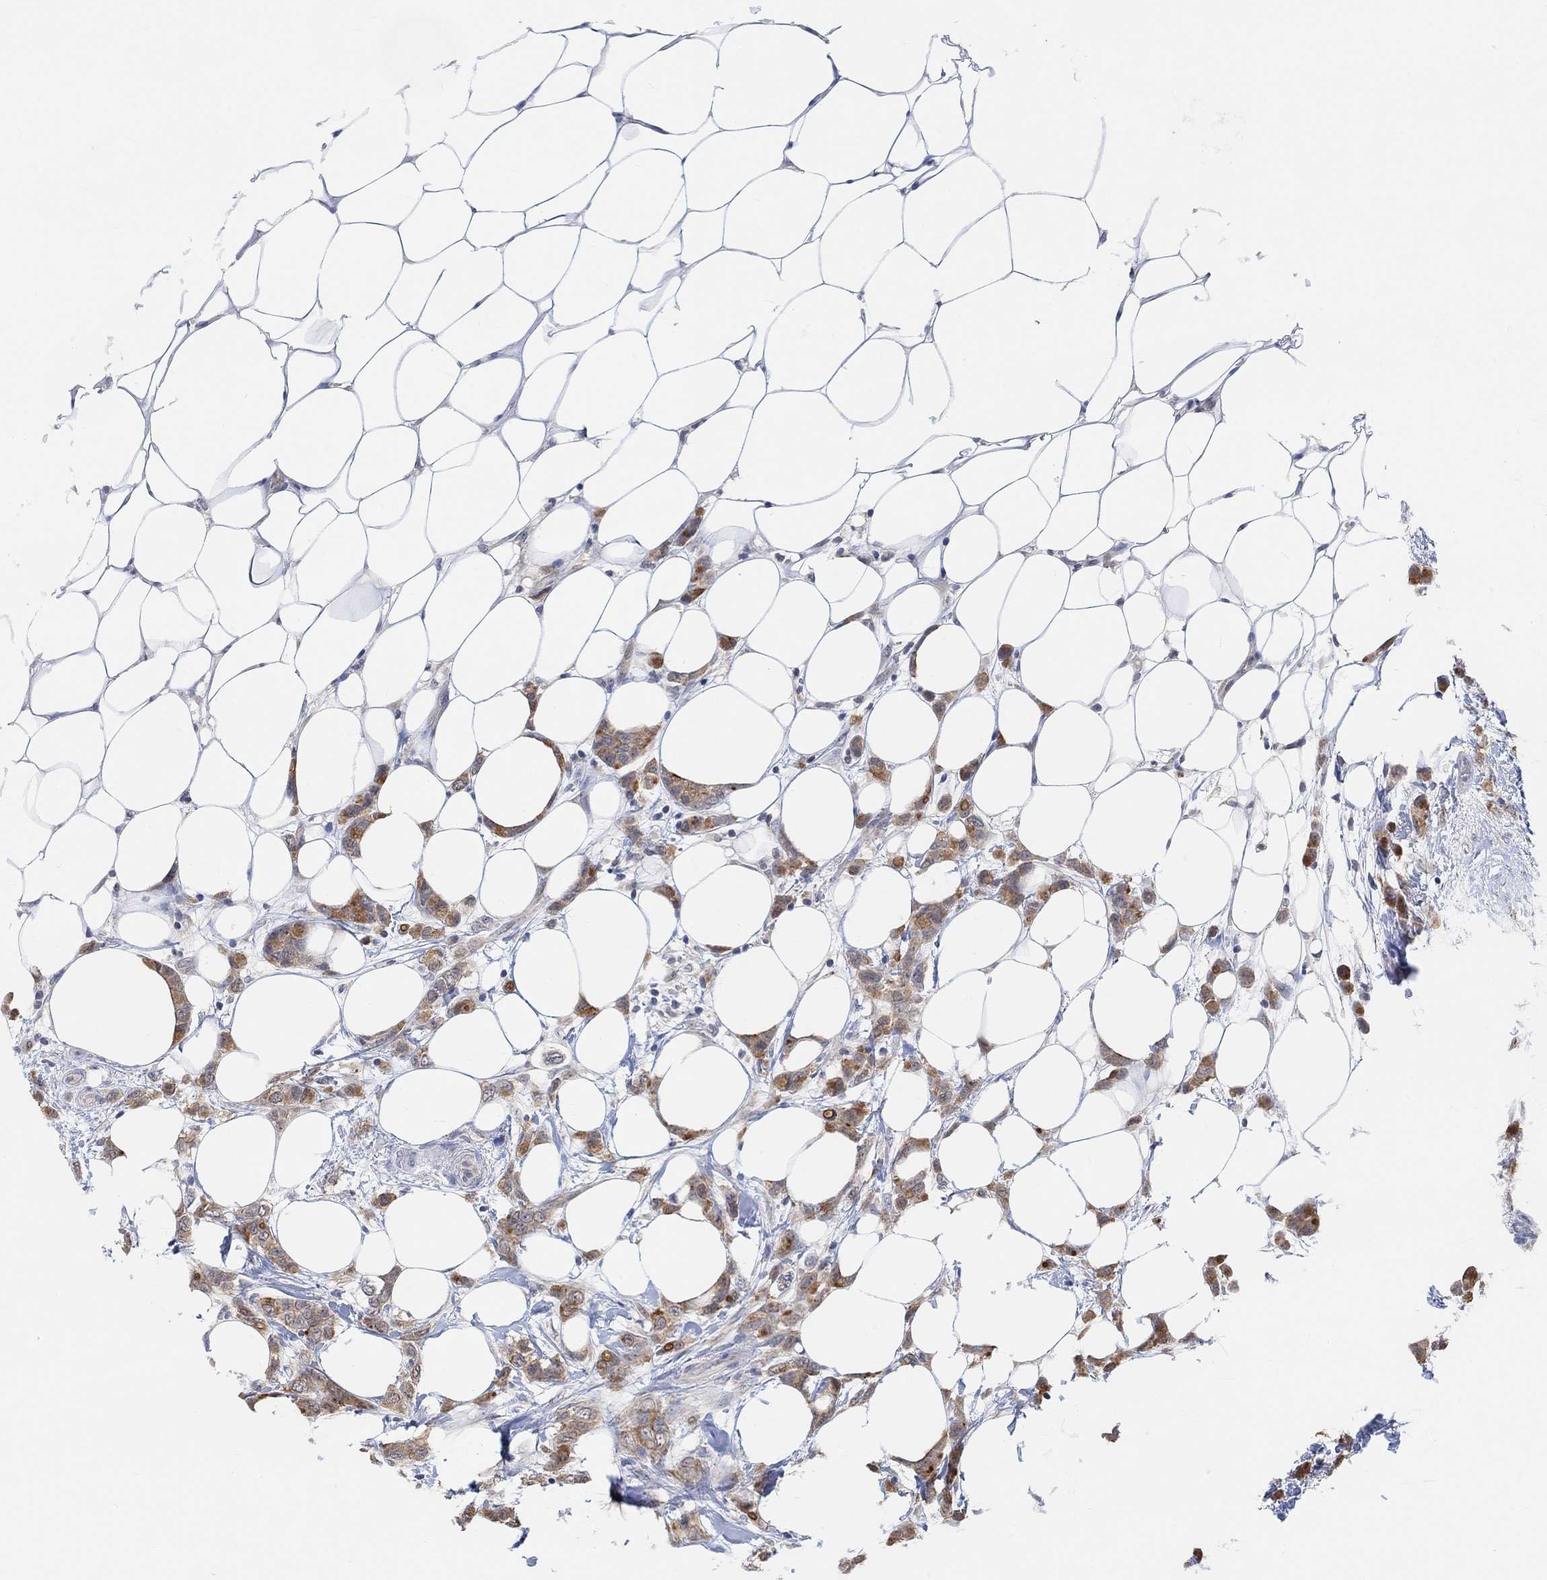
{"staining": {"intensity": "moderate", "quantity": ">75%", "location": "cytoplasmic/membranous"}, "tissue": "breast cancer", "cell_type": "Tumor cells", "image_type": "cancer", "snomed": [{"axis": "morphology", "description": "Lobular carcinoma"}, {"axis": "topography", "description": "Breast"}], "caption": "Breast cancer stained with immunohistochemistry shows moderate cytoplasmic/membranous expression in approximately >75% of tumor cells.", "gene": "MUC1", "patient": {"sex": "female", "age": 66}}